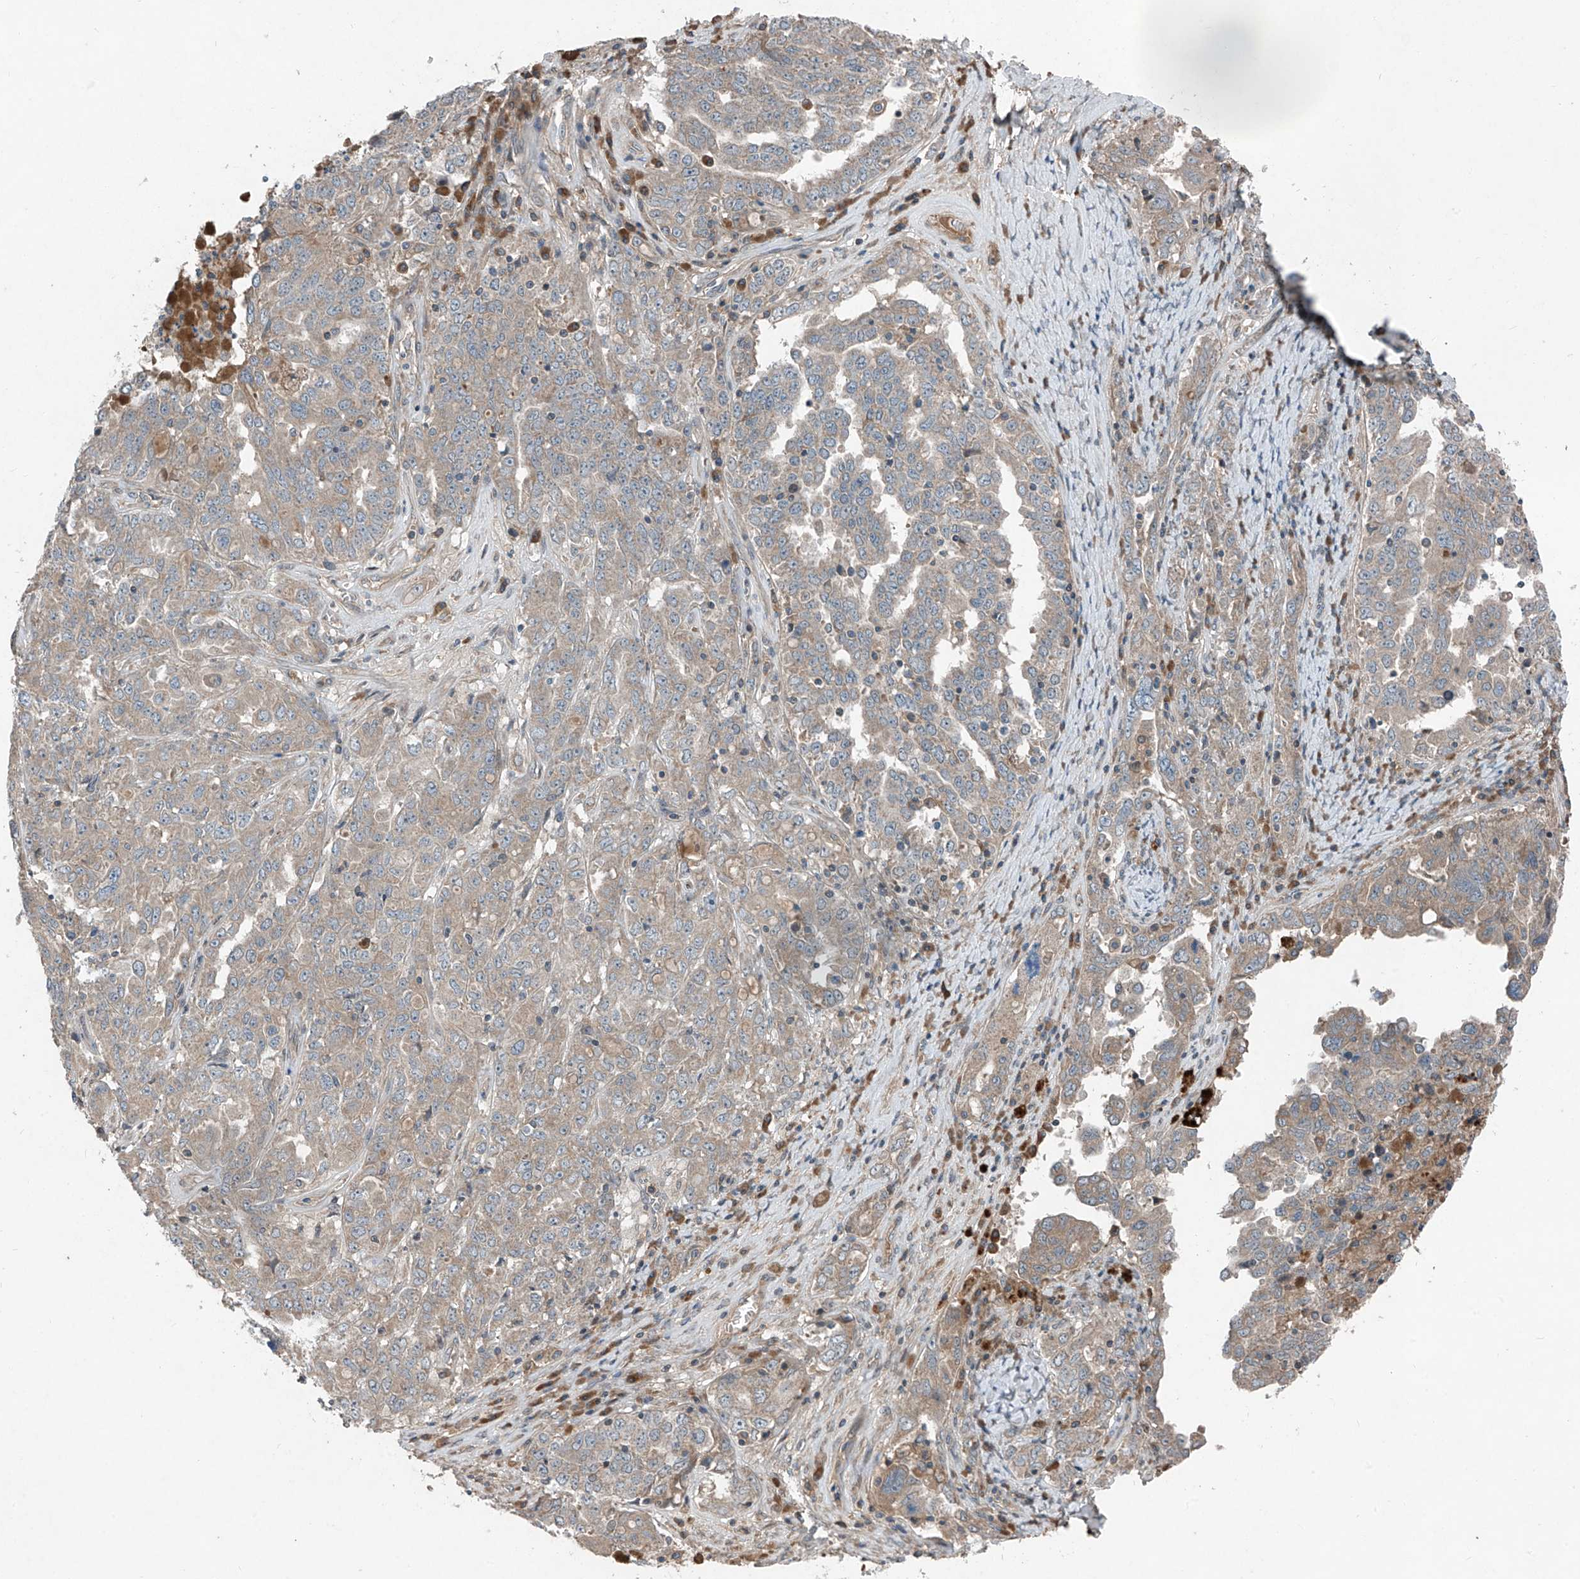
{"staining": {"intensity": "moderate", "quantity": ">75%", "location": "cytoplasmic/membranous"}, "tissue": "ovarian cancer", "cell_type": "Tumor cells", "image_type": "cancer", "snomed": [{"axis": "morphology", "description": "Carcinoma, endometroid"}, {"axis": "topography", "description": "Ovary"}], "caption": "Immunohistochemistry of ovarian endometroid carcinoma exhibits medium levels of moderate cytoplasmic/membranous positivity in approximately >75% of tumor cells.", "gene": "FOXRED2", "patient": {"sex": "female", "age": 62}}